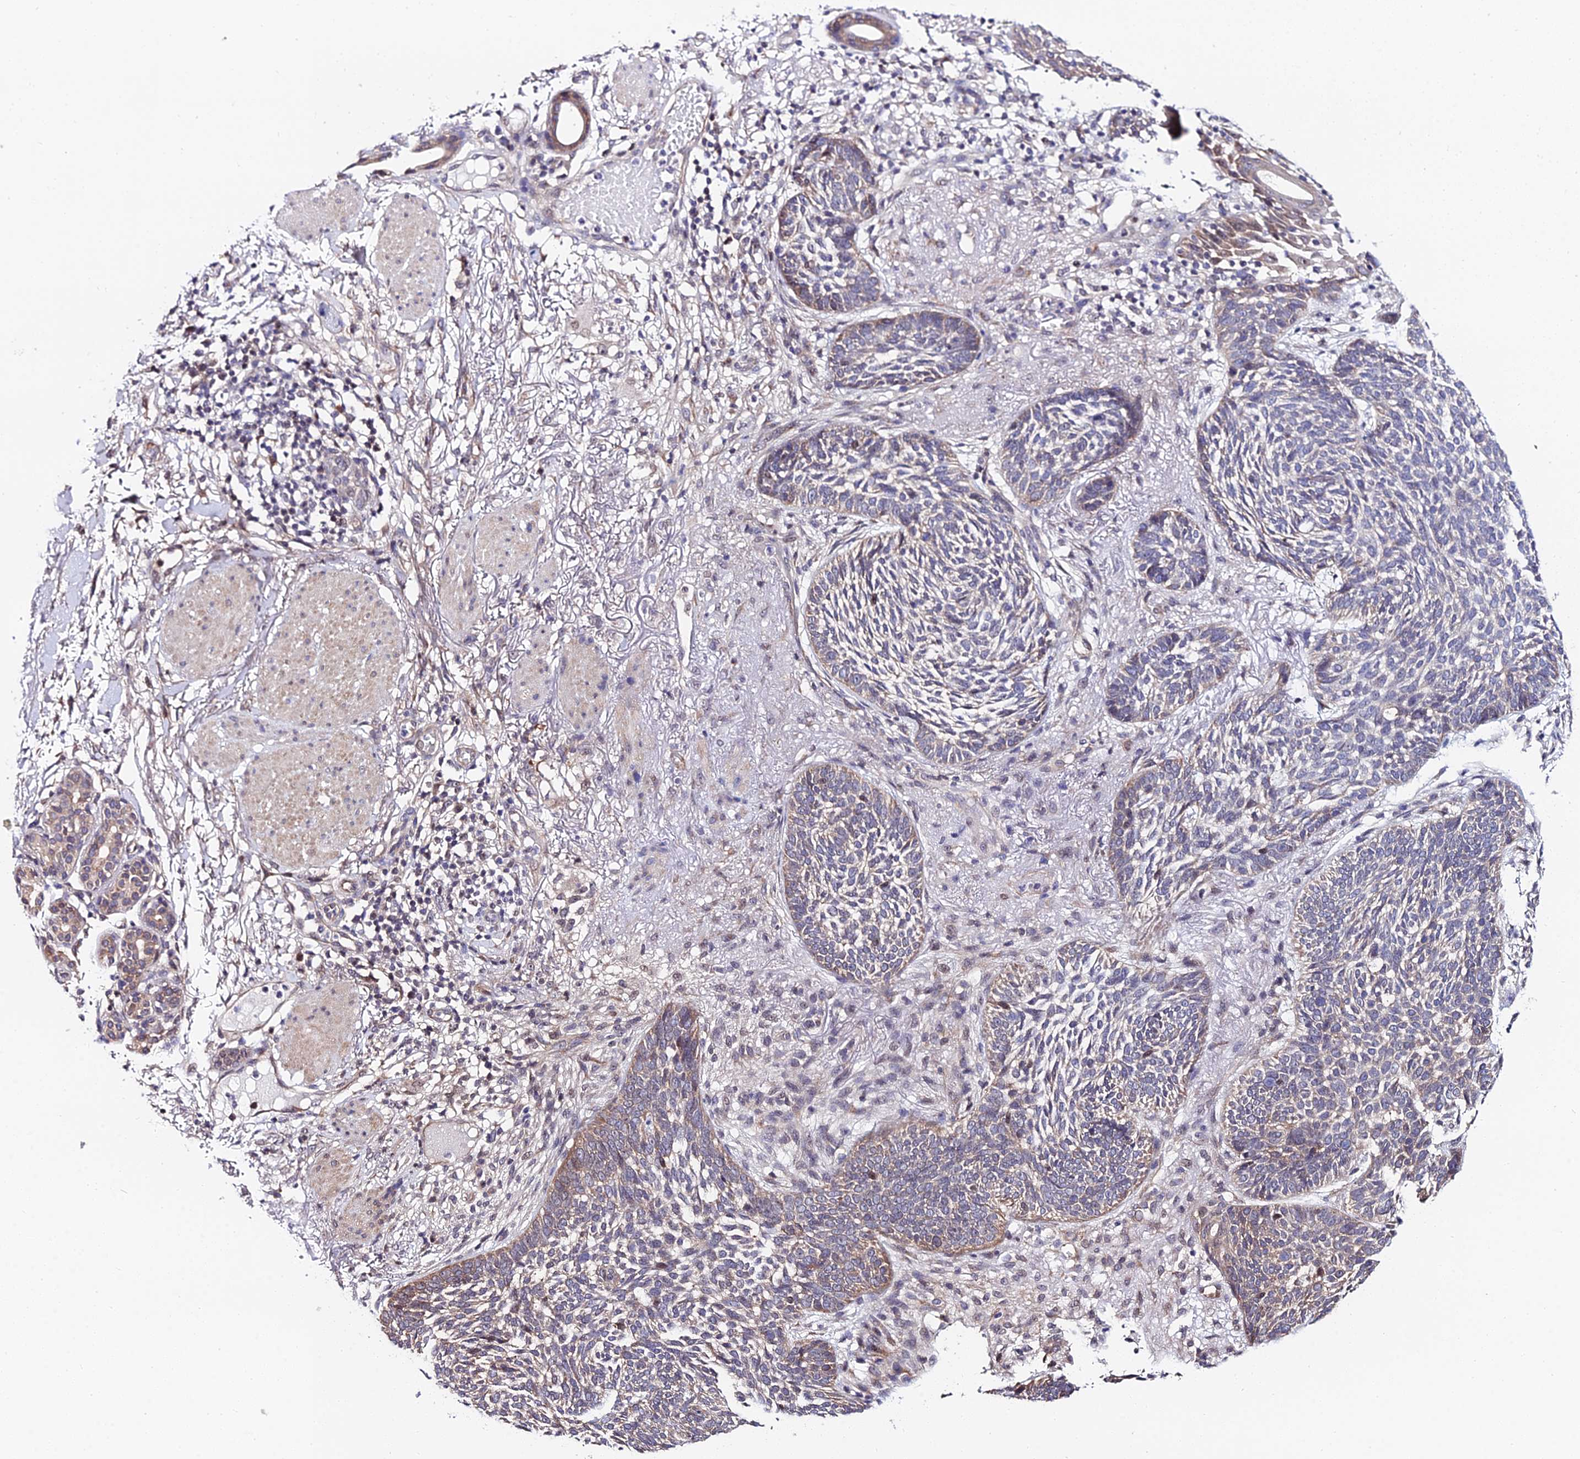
{"staining": {"intensity": "weak", "quantity": "<25%", "location": "cytoplasmic/membranous"}, "tissue": "skin cancer", "cell_type": "Tumor cells", "image_type": "cancer", "snomed": [{"axis": "morphology", "description": "Normal tissue, NOS"}, {"axis": "morphology", "description": "Basal cell carcinoma"}, {"axis": "topography", "description": "Skin"}], "caption": "This photomicrograph is of skin cancer stained with immunohistochemistry to label a protein in brown with the nuclei are counter-stained blue. There is no staining in tumor cells.", "gene": "INPP4A", "patient": {"sex": "male", "age": 64}}